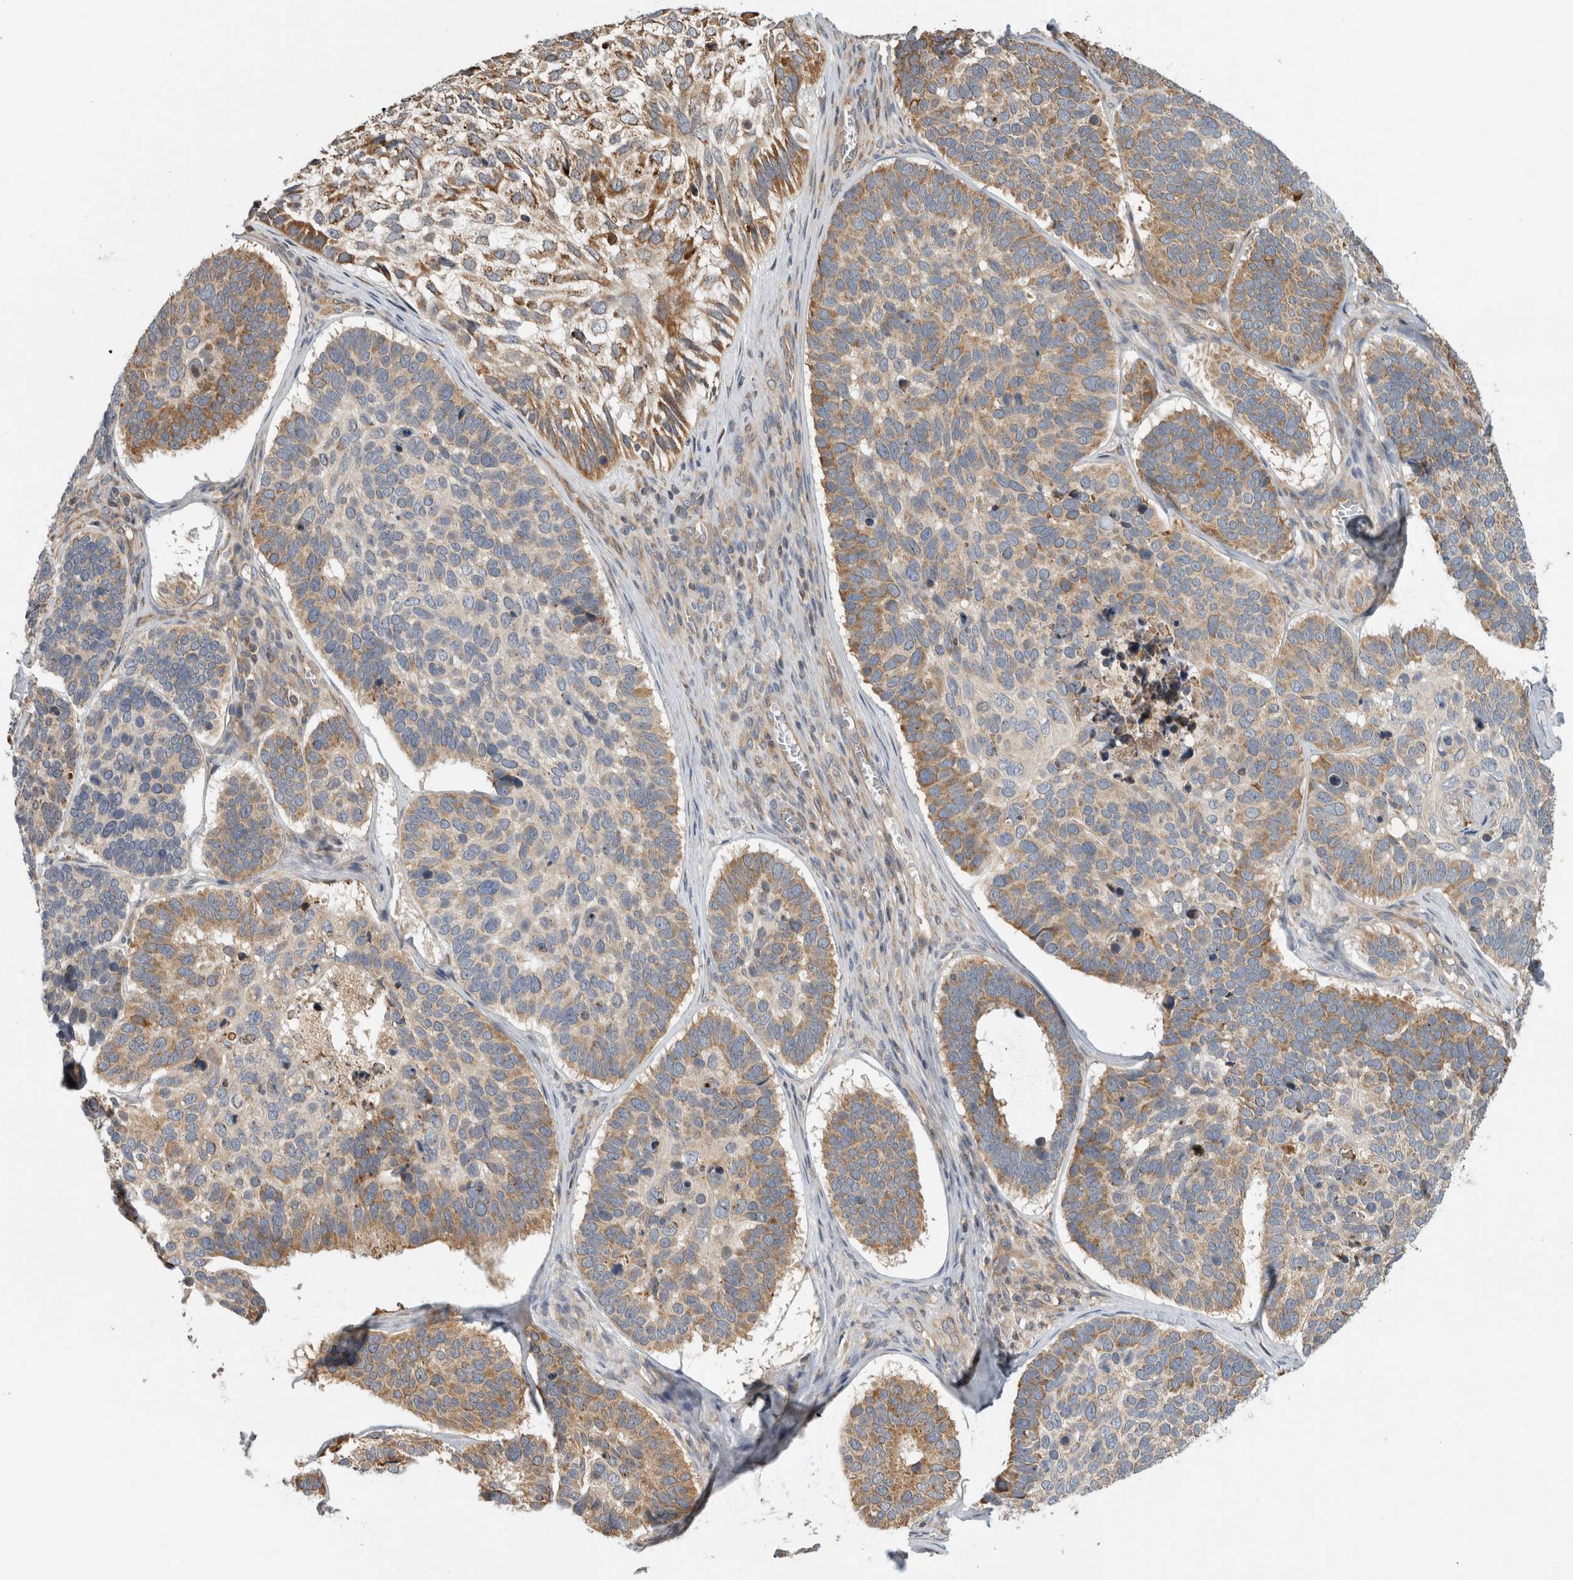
{"staining": {"intensity": "moderate", "quantity": ">75%", "location": "cytoplasmic/membranous"}, "tissue": "skin cancer", "cell_type": "Tumor cells", "image_type": "cancer", "snomed": [{"axis": "morphology", "description": "Basal cell carcinoma"}, {"axis": "topography", "description": "Skin"}], "caption": "DAB (3,3'-diaminobenzidine) immunohistochemical staining of skin basal cell carcinoma demonstrates moderate cytoplasmic/membranous protein staining in approximately >75% of tumor cells.", "gene": "PARP6", "patient": {"sex": "male", "age": 62}}